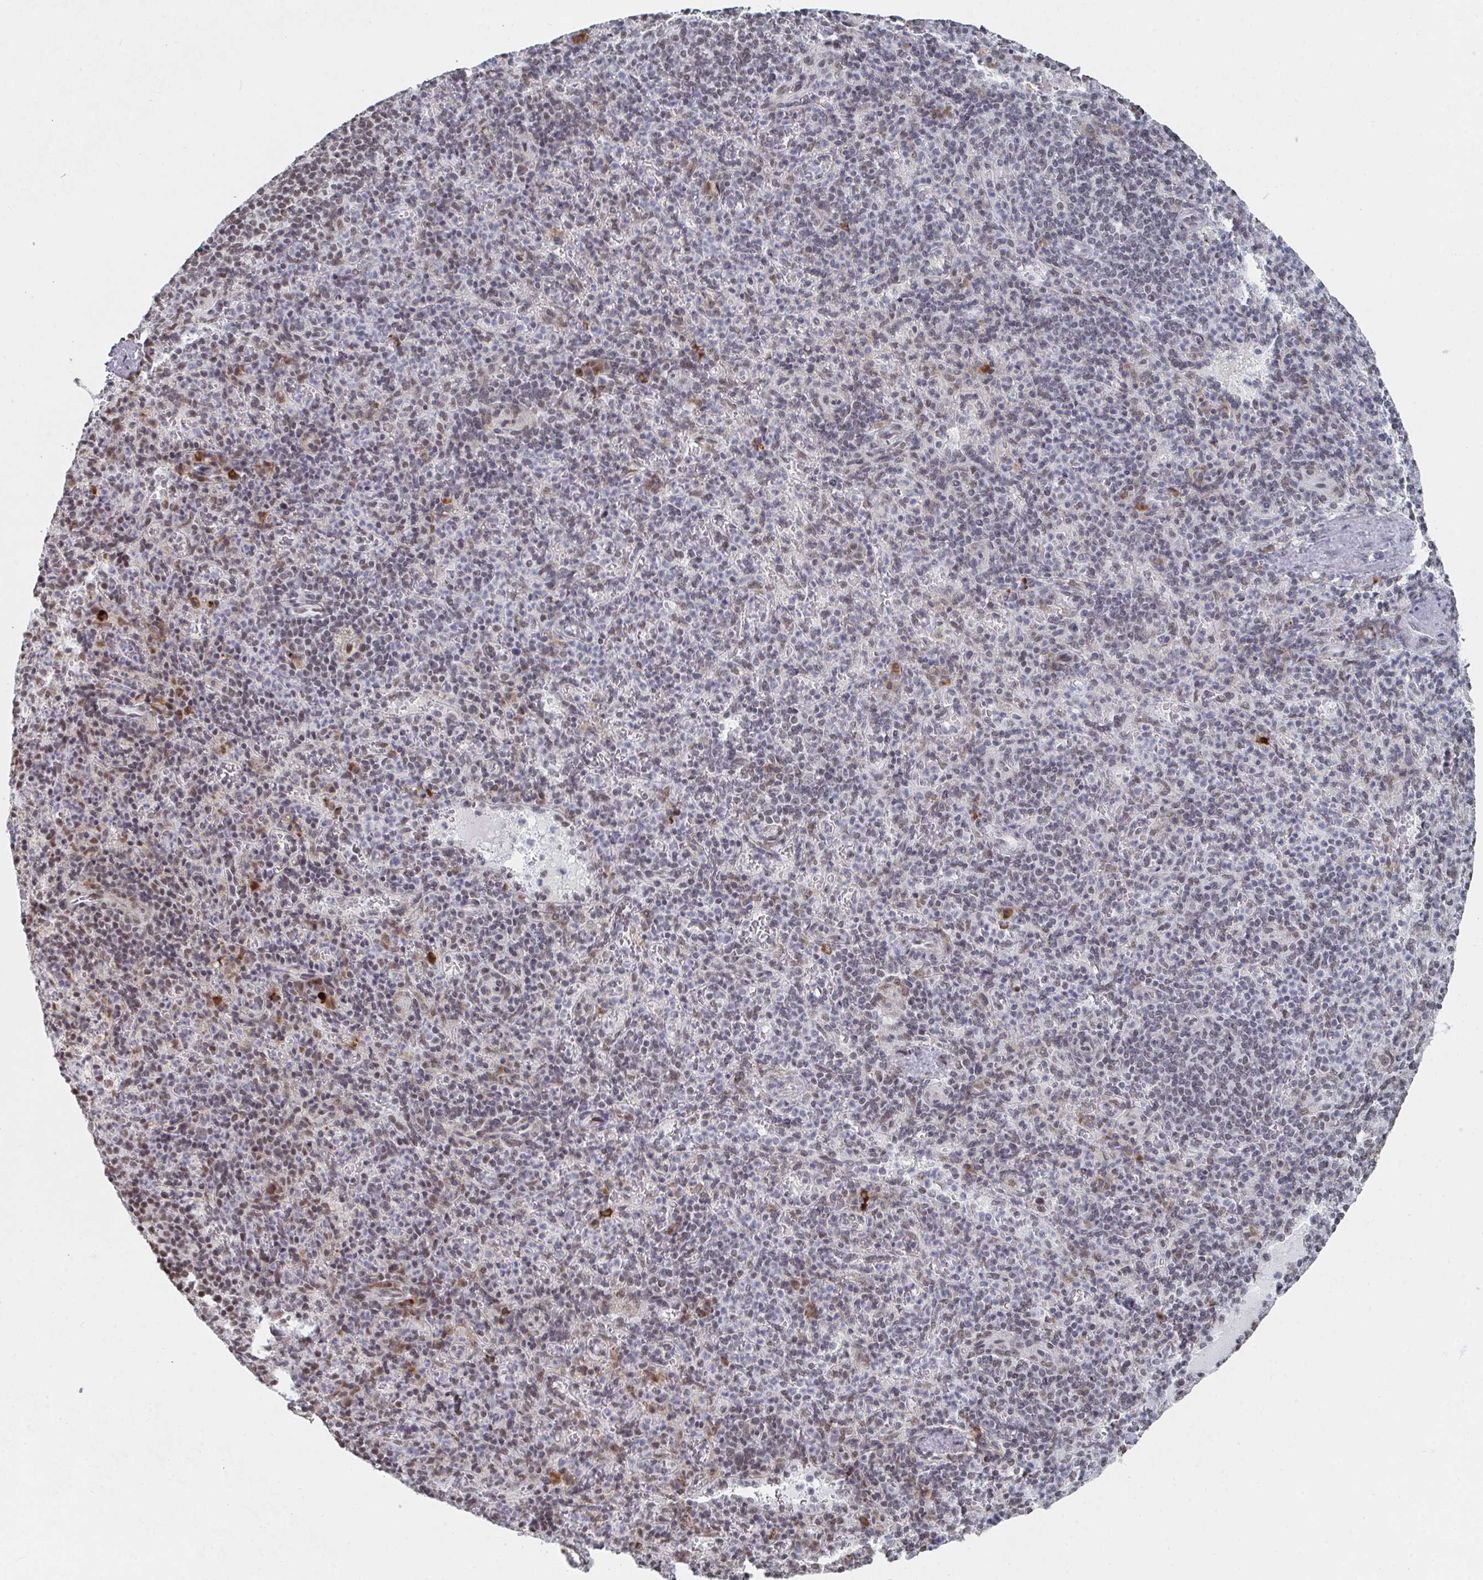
{"staining": {"intensity": "weak", "quantity": "<25%", "location": "nuclear"}, "tissue": "spleen", "cell_type": "Cells in red pulp", "image_type": "normal", "snomed": [{"axis": "morphology", "description": "Normal tissue, NOS"}, {"axis": "topography", "description": "Spleen"}], "caption": "High magnification brightfield microscopy of normal spleen stained with DAB (3,3'-diaminobenzidine) (brown) and counterstained with hematoxylin (blue): cells in red pulp show no significant positivity.", "gene": "MBNL1", "patient": {"sex": "female", "age": 74}}